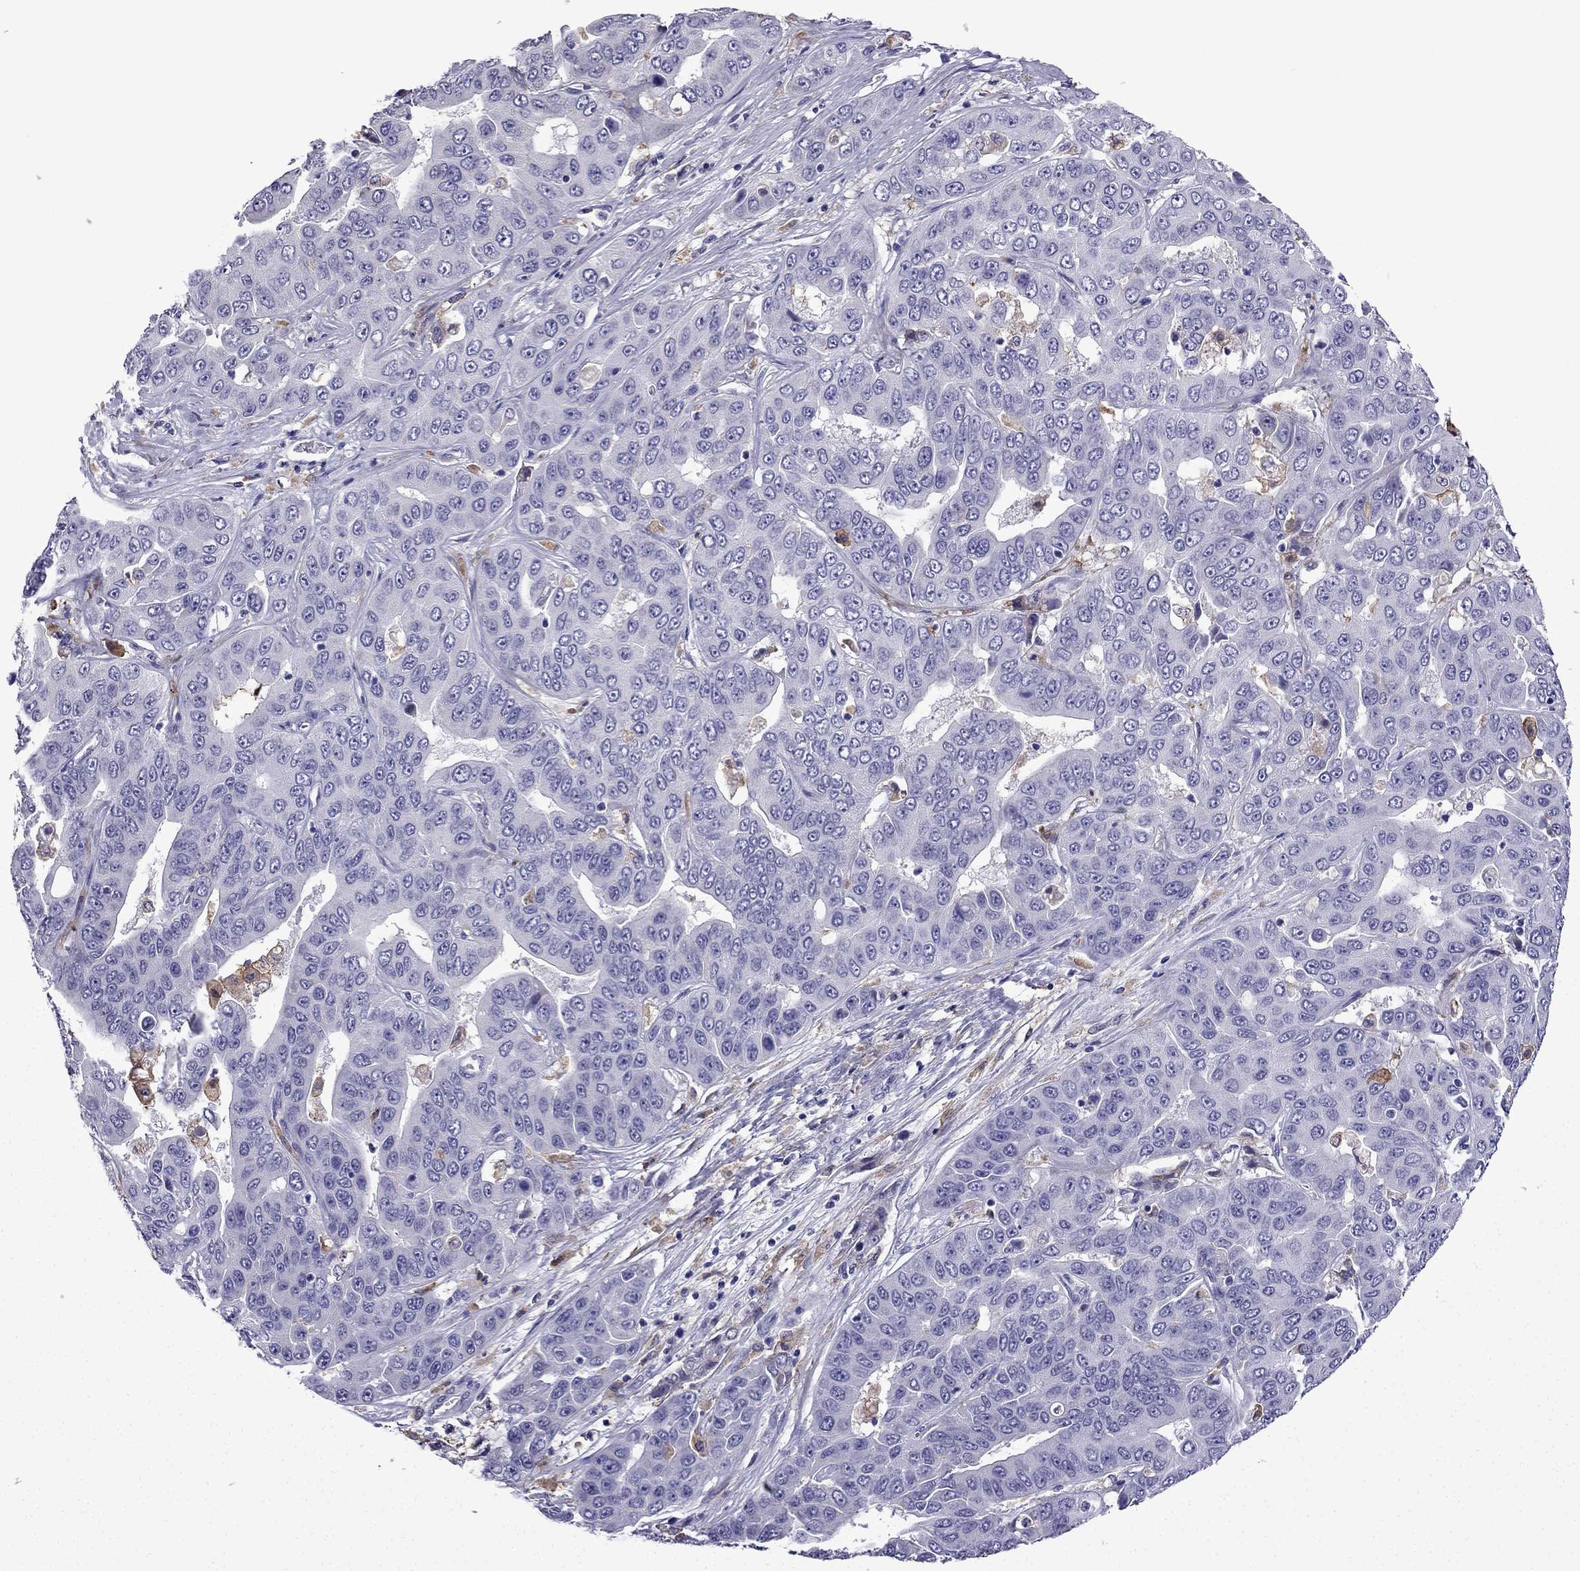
{"staining": {"intensity": "negative", "quantity": "none", "location": "none"}, "tissue": "liver cancer", "cell_type": "Tumor cells", "image_type": "cancer", "snomed": [{"axis": "morphology", "description": "Cholangiocarcinoma"}, {"axis": "topography", "description": "Liver"}], "caption": "Immunohistochemistry (IHC) image of neoplastic tissue: human liver cholangiocarcinoma stained with DAB reveals no significant protein positivity in tumor cells. (IHC, brightfield microscopy, high magnification).", "gene": "TSSK4", "patient": {"sex": "female", "age": 52}}